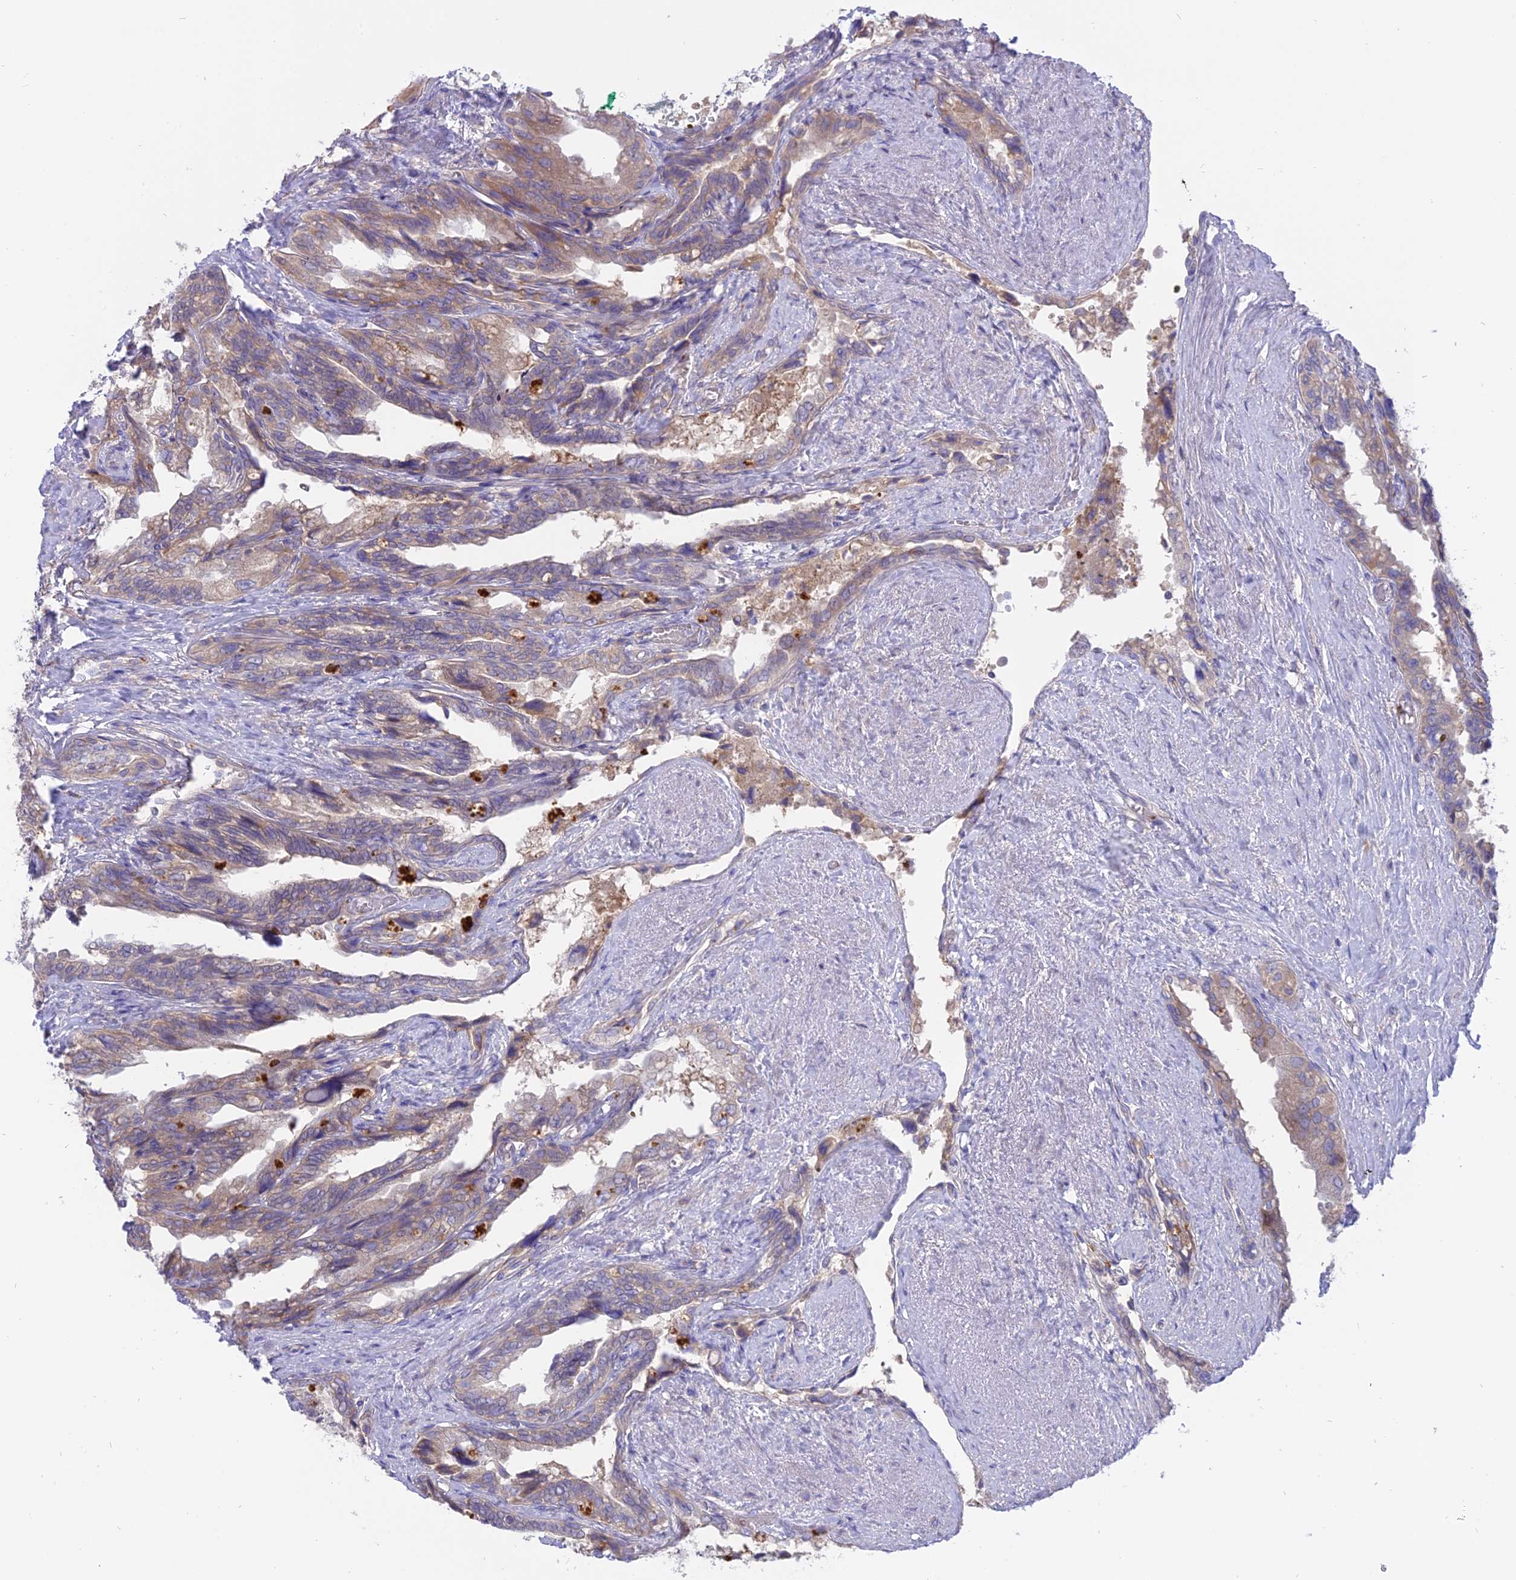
{"staining": {"intensity": "weak", "quantity": "25%-75%", "location": "cytoplasmic/membranous"}, "tissue": "seminal vesicle", "cell_type": "Glandular cells", "image_type": "normal", "snomed": [{"axis": "morphology", "description": "Normal tissue, NOS"}, {"axis": "topography", "description": "Seminal veicle"}, {"axis": "topography", "description": "Peripheral nerve tissue"}], "caption": "IHC of normal seminal vesicle exhibits low levels of weak cytoplasmic/membranous expression in about 25%-75% of glandular cells. (brown staining indicates protein expression, while blue staining denotes nuclei).", "gene": "IL21R", "patient": {"sex": "male", "age": 60}}